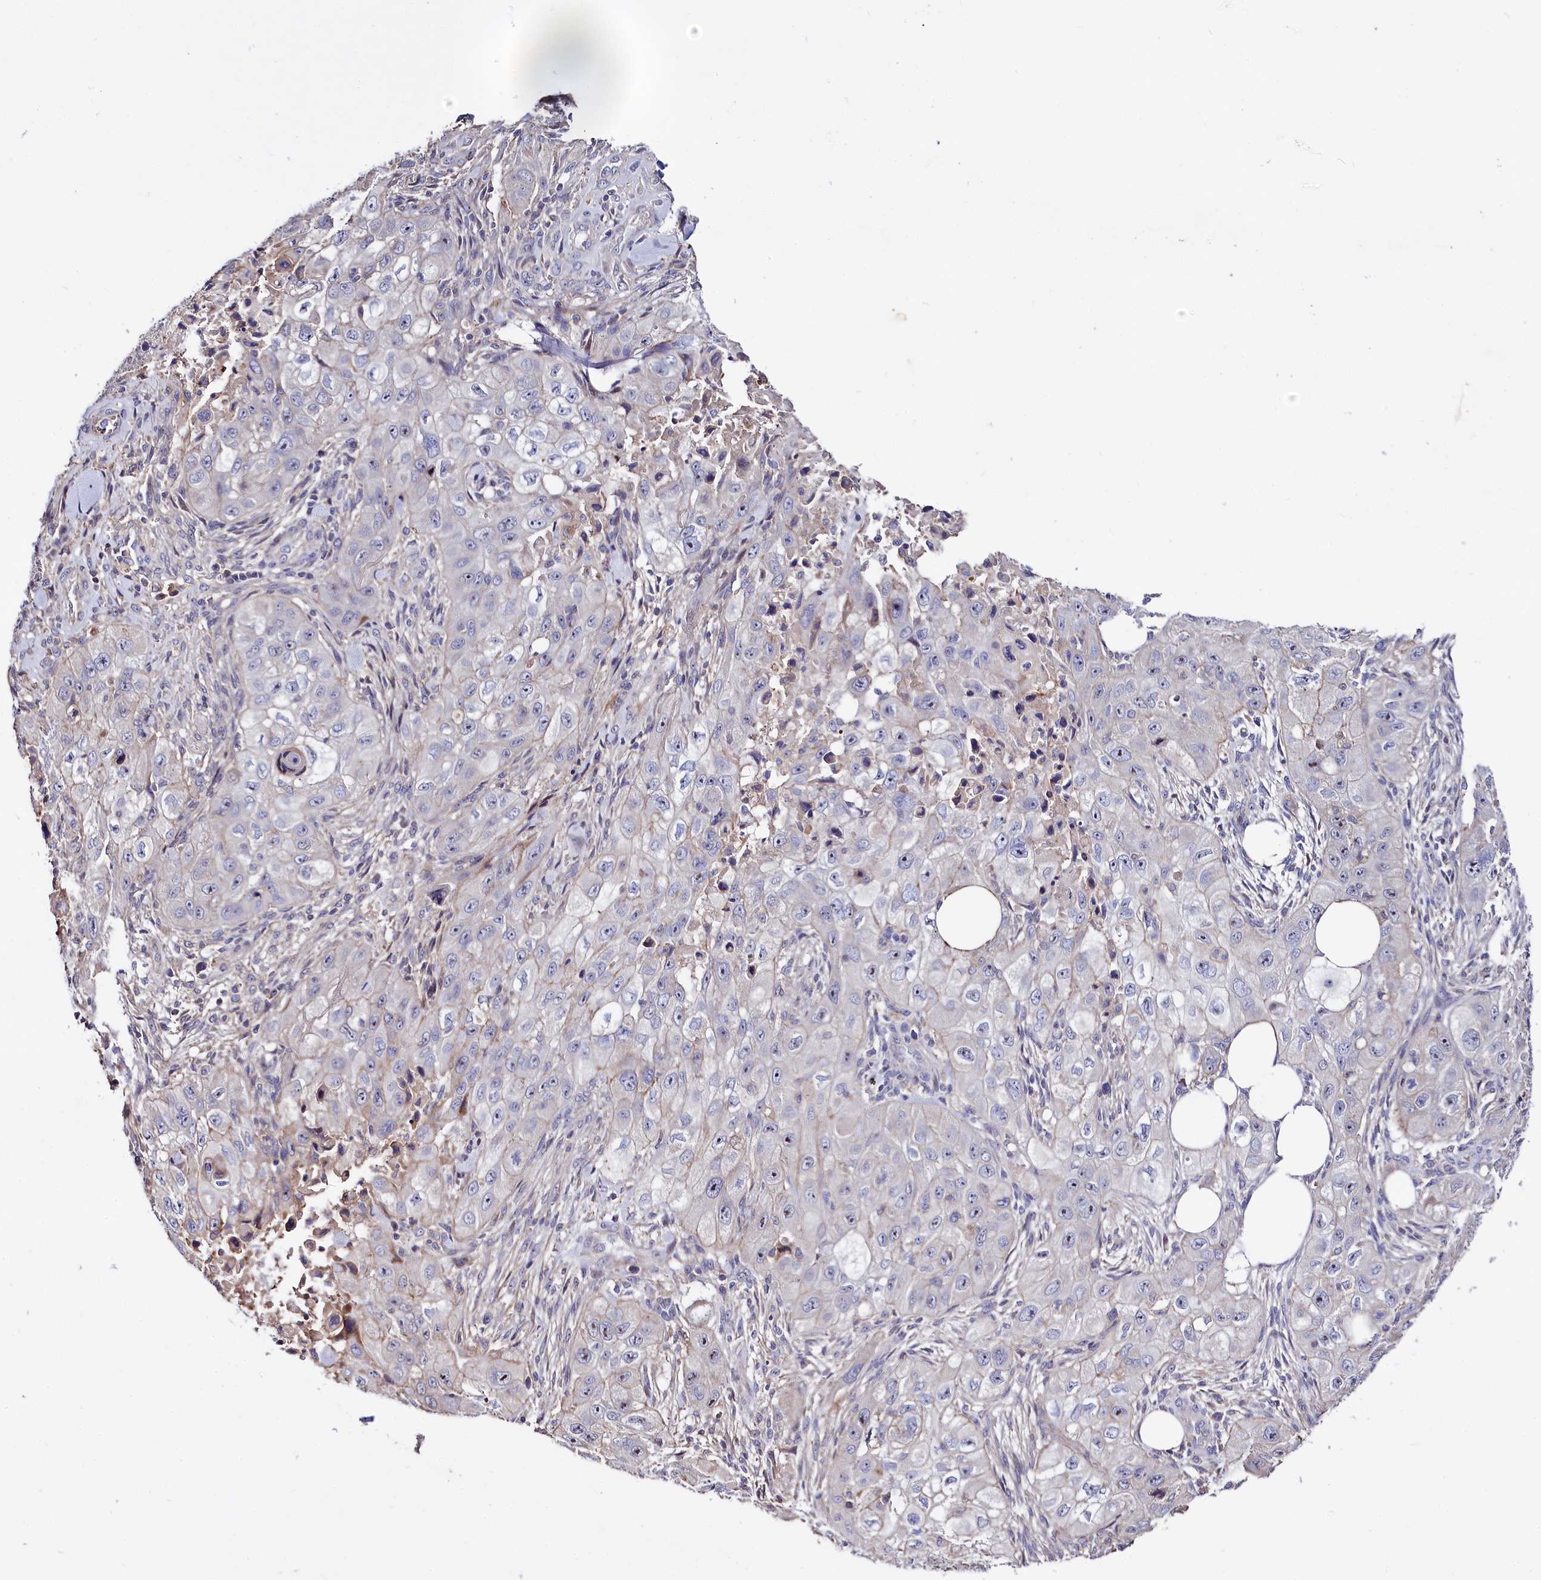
{"staining": {"intensity": "moderate", "quantity": "<25%", "location": "nuclear"}, "tissue": "skin cancer", "cell_type": "Tumor cells", "image_type": "cancer", "snomed": [{"axis": "morphology", "description": "Squamous cell carcinoma, NOS"}, {"axis": "topography", "description": "Skin"}, {"axis": "topography", "description": "Subcutis"}], "caption": "Immunohistochemical staining of skin cancer (squamous cell carcinoma) reveals low levels of moderate nuclear expression in about <25% of tumor cells.", "gene": "RPUSD3", "patient": {"sex": "male", "age": 73}}